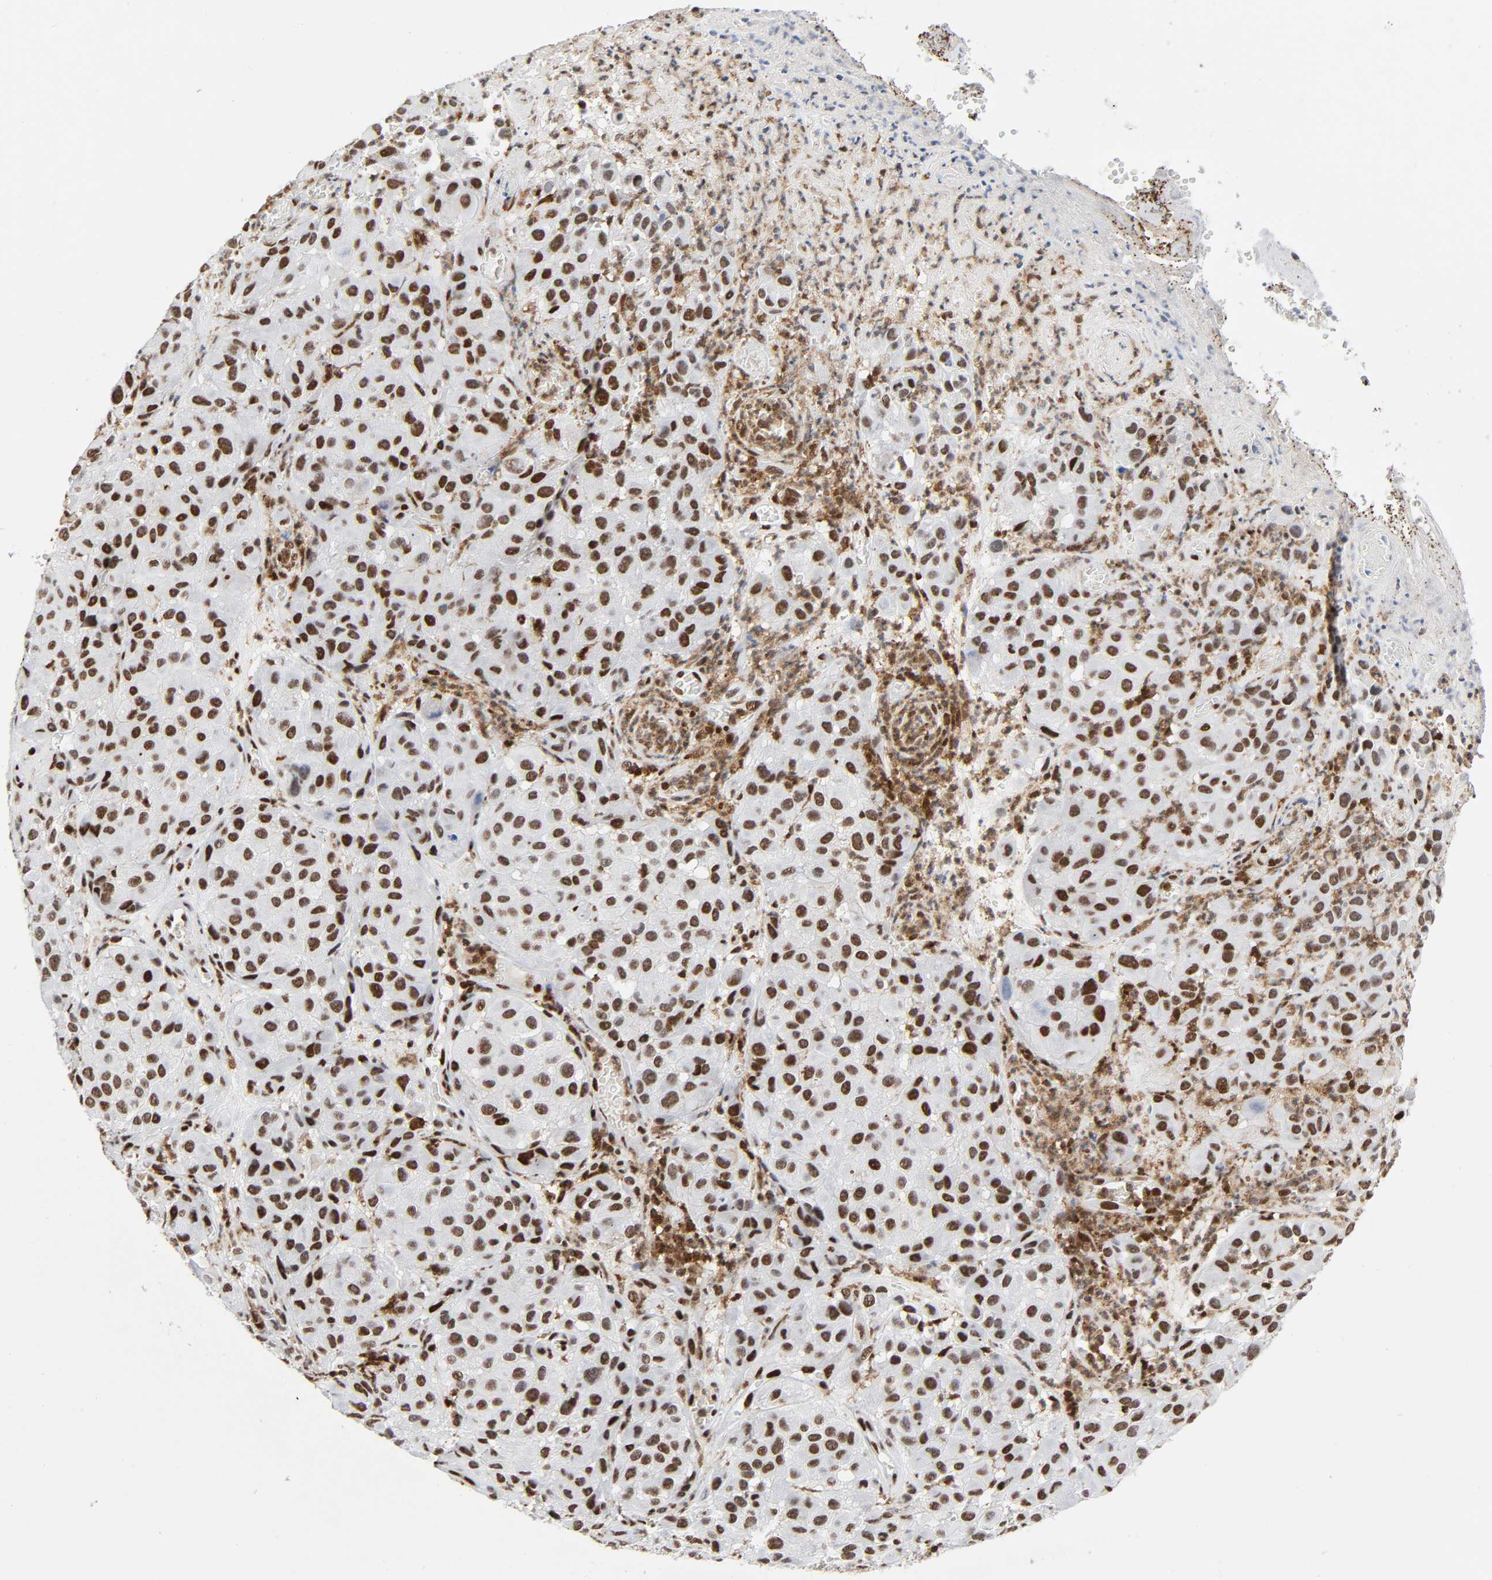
{"staining": {"intensity": "strong", "quantity": ">75%", "location": "nuclear"}, "tissue": "melanoma", "cell_type": "Tumor cells", "image_type": "cancer", "snomed": [{"axis": "morphology", "description": "Malignant melanoma, NOS"}, {"axis": "topography", "description": "Skin"}], "caption": "DAB (3,3'-diaminobenzidine) immunohistochemical staining of melanoma reveals strong nuclear protein positivity in approximately >75% of tumor cells.", "gene": "WAS", "patient": {"sex": "female", "age": 21}}